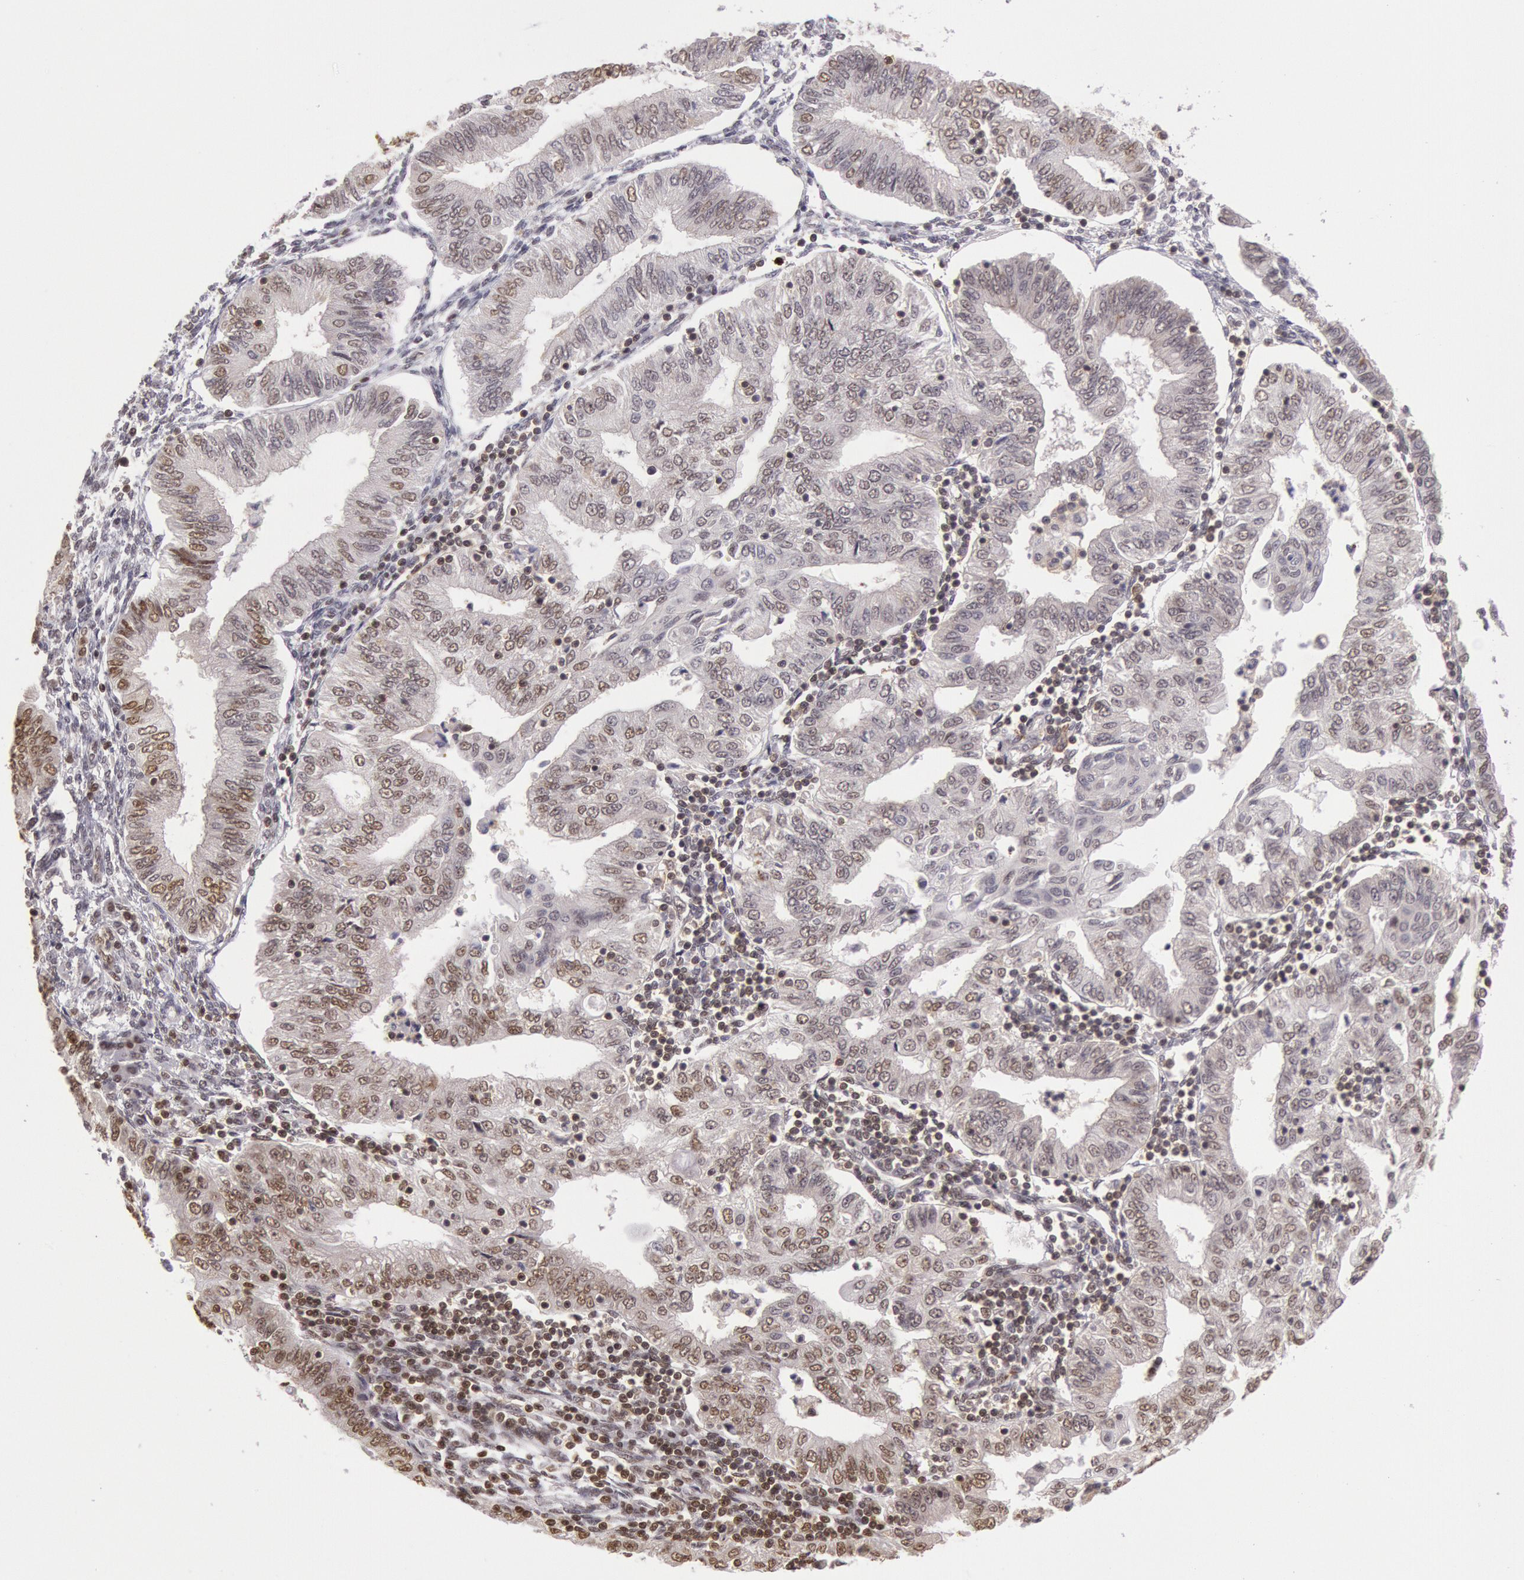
{"staining": {"intensity": "weak", "quantity": ">75%", "location": "nuclear"}, "tissue": "endometrial cancer", "cell_type": "Tumor cells", "image_type": "cancer", "snomed": [{"axis": "morphology", "description": "Adenocarcinoma, NOS"}, {"axis": "topography", "description": "Endometrium"}], "caption": "A low amount of weak nuclear staining is seen in approximately >75% of tumor cells in endometrial adenocarcinoma tissue. (DAB (3,3'-diaminobenzidine) IHC, brown staining for protein, blue staining for nuclei).", "gene": "ESS2", "patient": {"sex": "female", "age": 51}}